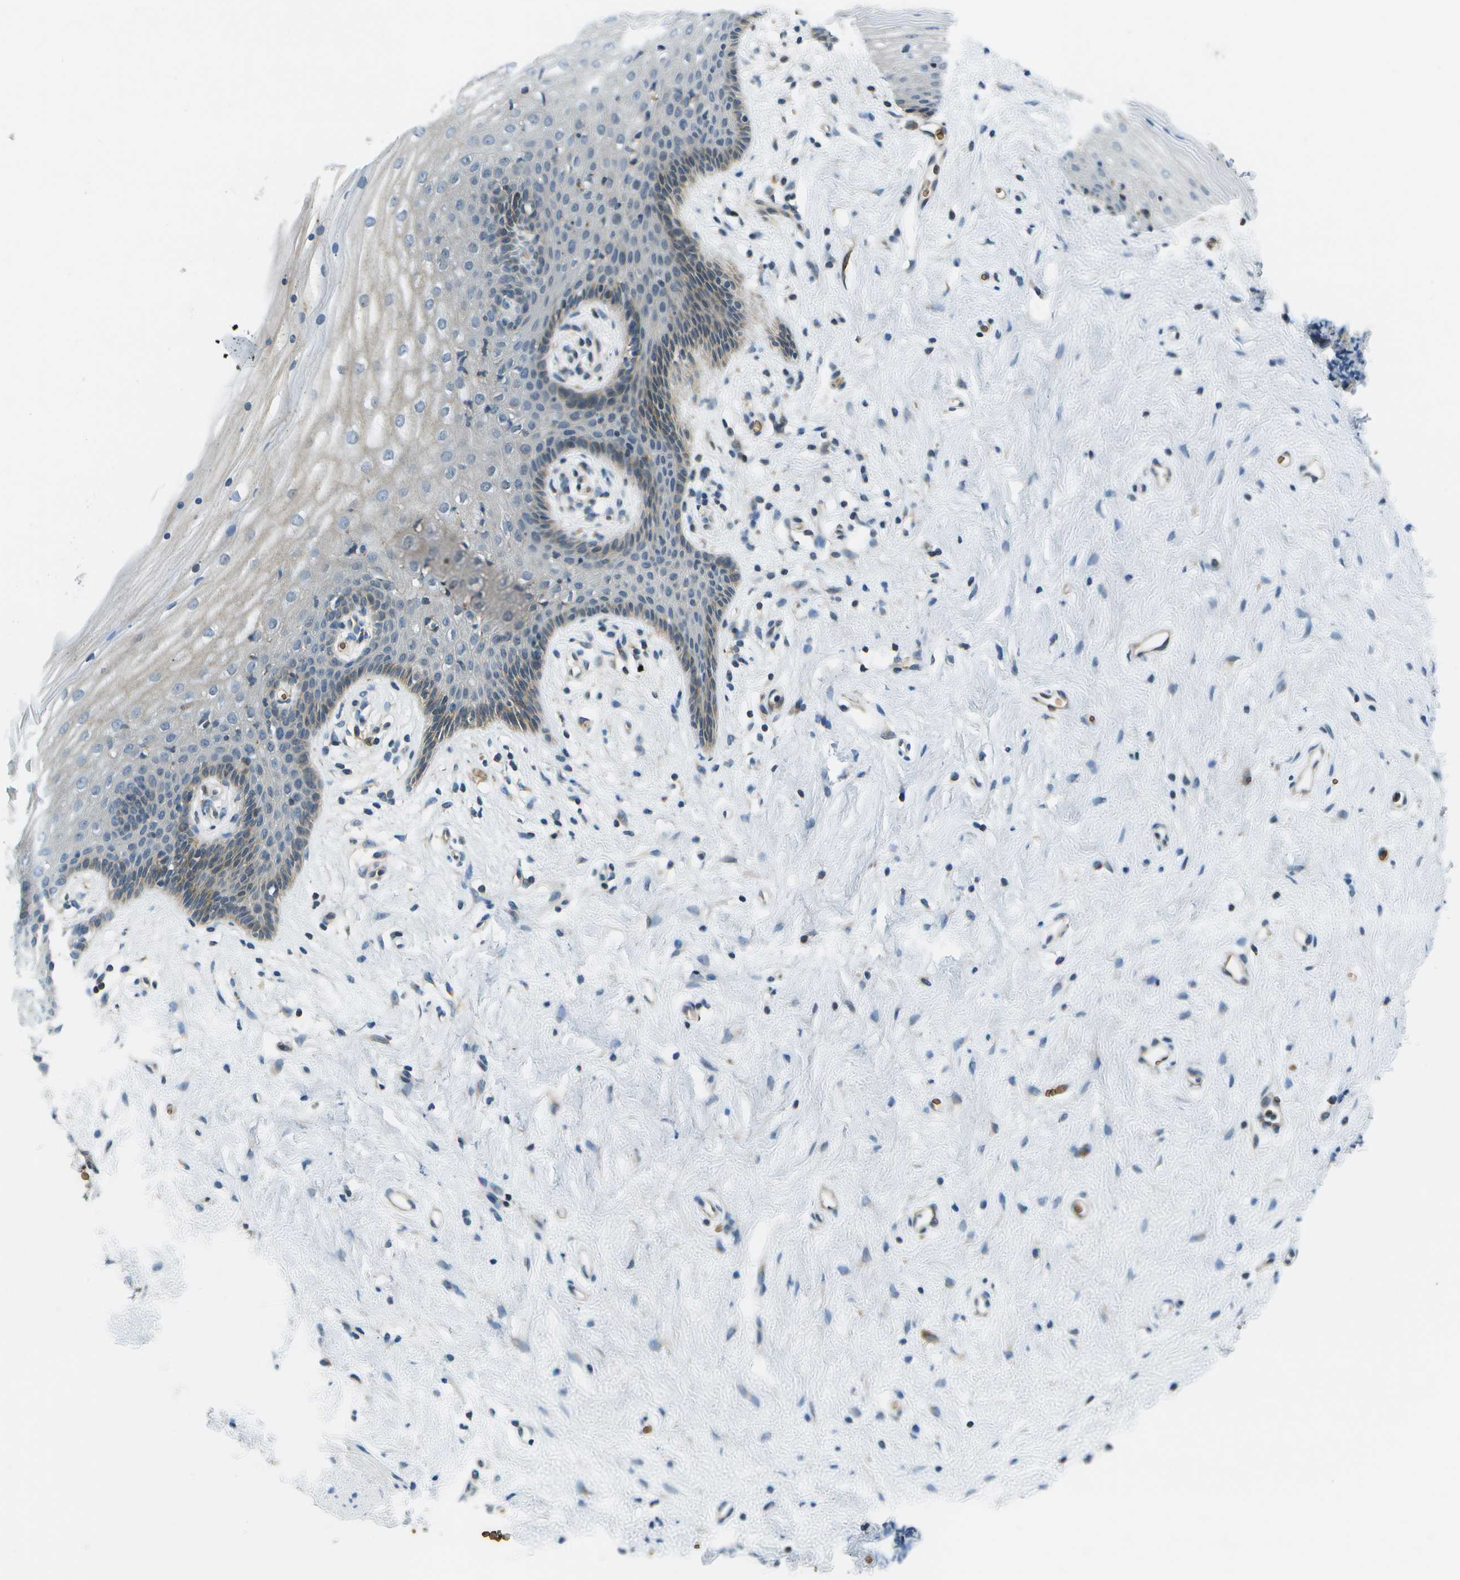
{"staining": {"intensity": "weak", "quantity": "<25%", "location": "cytoplasmic/membranous"}, "tissue": "vagina", "cell_type": "Squamous epithelial cells", "image_type": "normal", "snomed": [{"axis": "morphology", "description": "Normal tissue, NOS"}, {"axis": "topography", "description": "Vagina"}], "caption": "There is no significant expression in squamous epithelial cells of vagina. (Stains: DAB immunohistochemistry (IHC) with hematoxylin counter stain, Microscopy: brightfield microscopy at high magnification).", "gene": "CTIF", "patient": {"sex": "female", "age": 44}}